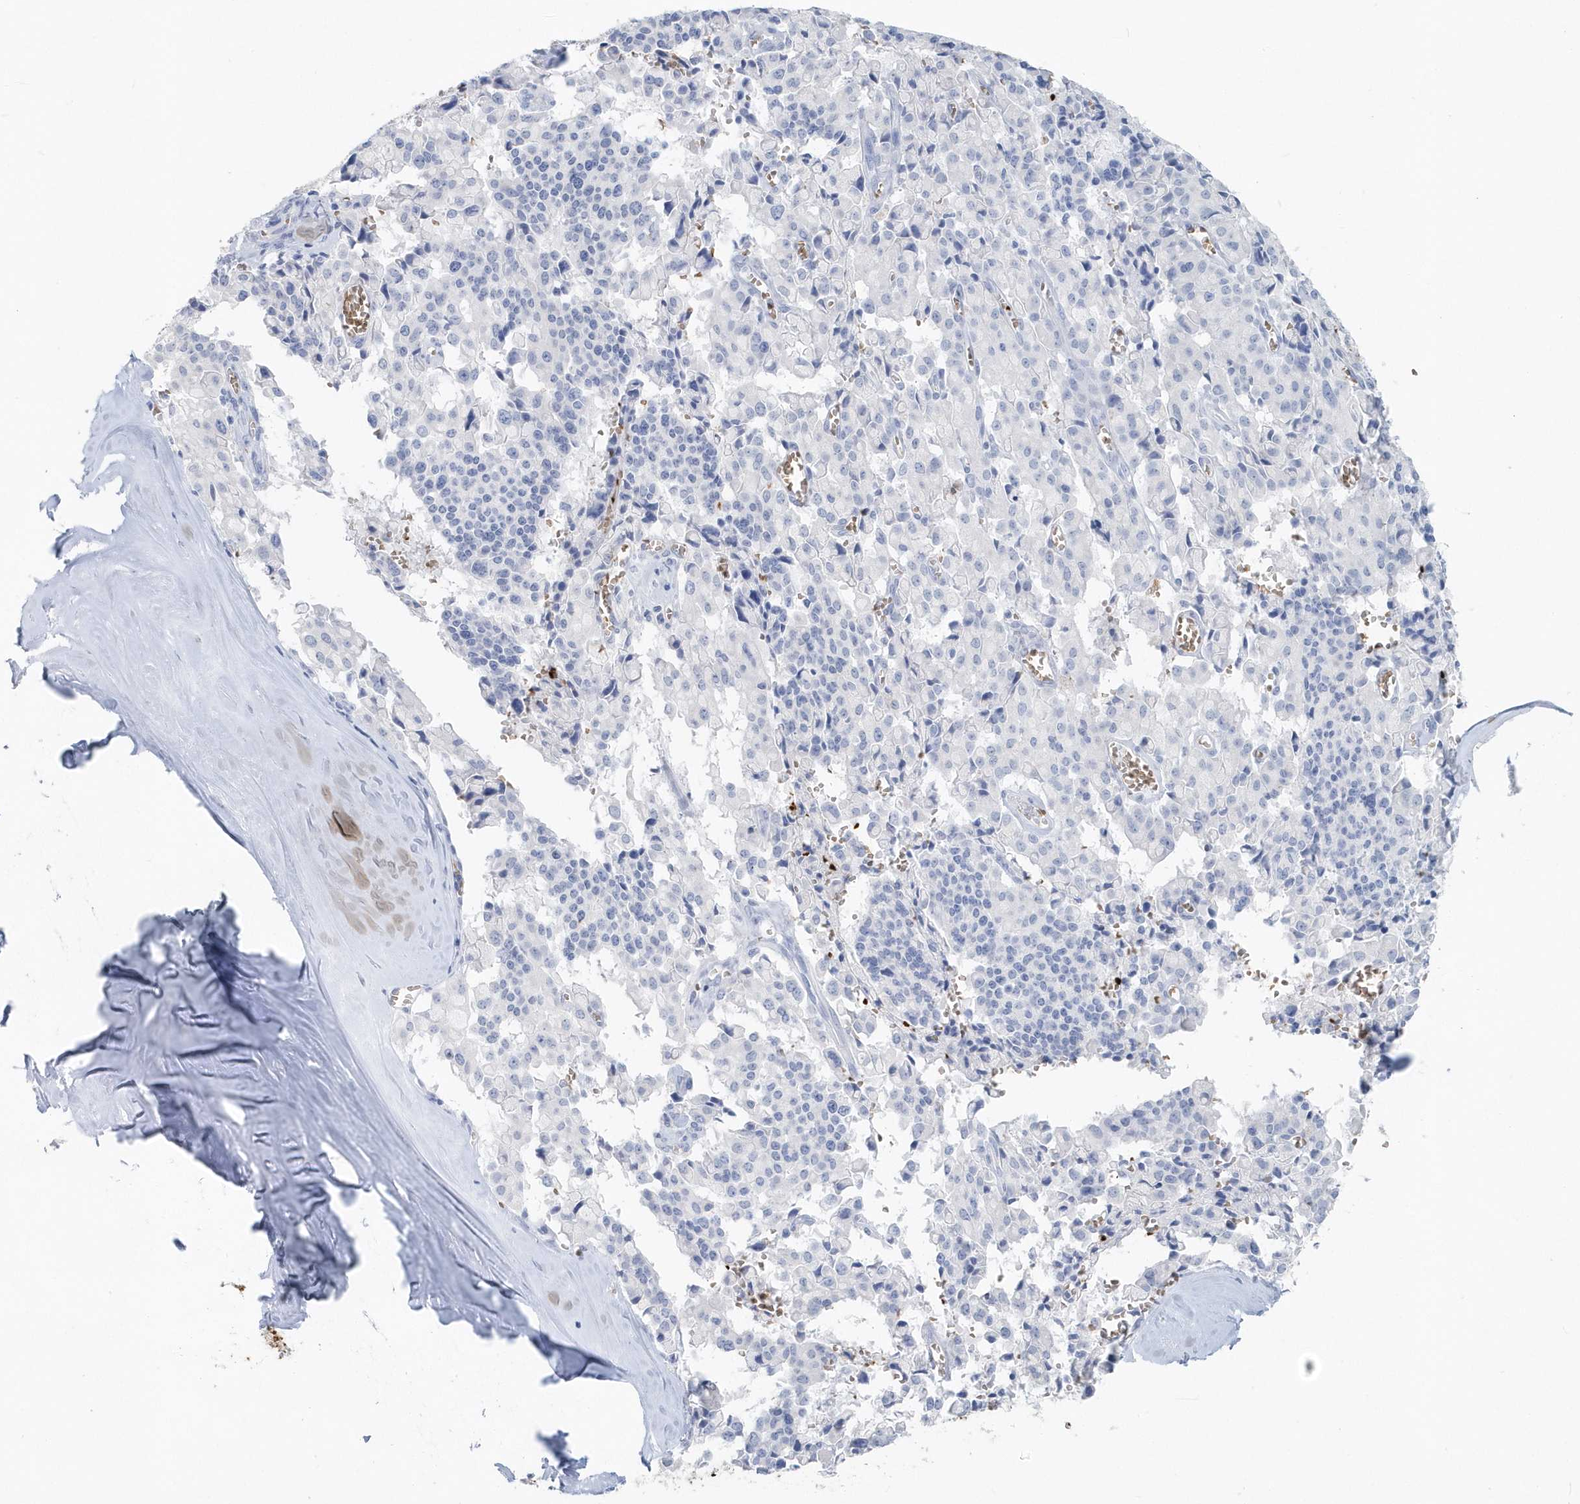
{"staining": {"intensity": "negative", "quantity": "none", "location": "none"}, "tissue": "pancreatic cancer", "cell_type": "Tumor cells", "image_type": "cancer", "snomed": [{"axis": "morphology", "description": "Adenocarcinoma, NOS"}, {"axis": "topography", "description": "Pancreas"}], "caption": "Immunohistochemistry (IHC) image of neoplastic tissue: human pancreatic cancer stained with DAB (3,3'-diaminobenzidine) exhibits no significant protein expression in tumor cells.", "gene": "HBA2", "patient": {"sex": "male", "age": 65}}